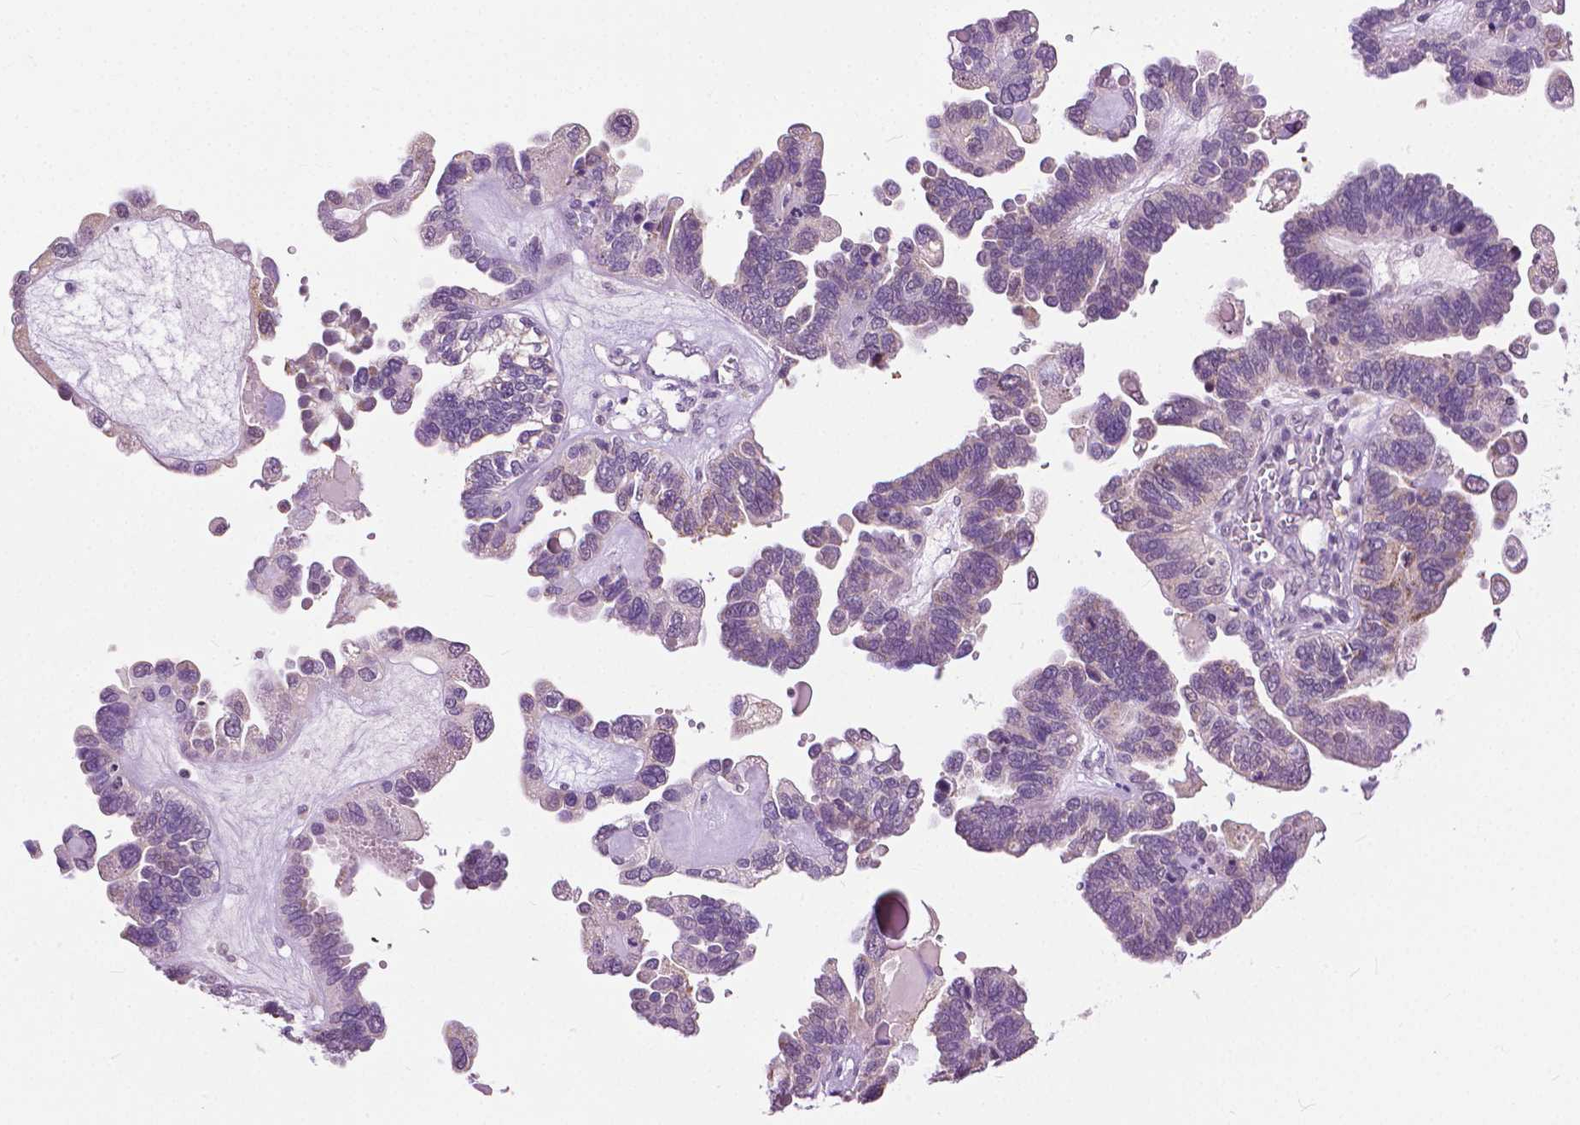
{"staining": {"intensity": "weak", "quantity": "<25%", "location": "cytoplasmic/membranous"}, "tissue": "ovarian cancer", "cell_type": "Tumor cells", "image_type": "cancer", "snomed": [{"axis": "morphology", "description": "Cystadenocarcinoma, serous, NOS"}, {"axis": "topography", "description": "Ovary"}], "caption": "Ovarian cancer was stained to show a protein in brown. There is no significant staining in tumor cells.", "gene": "TTC9B", "patient": {"sex": "female", "age": 51}}